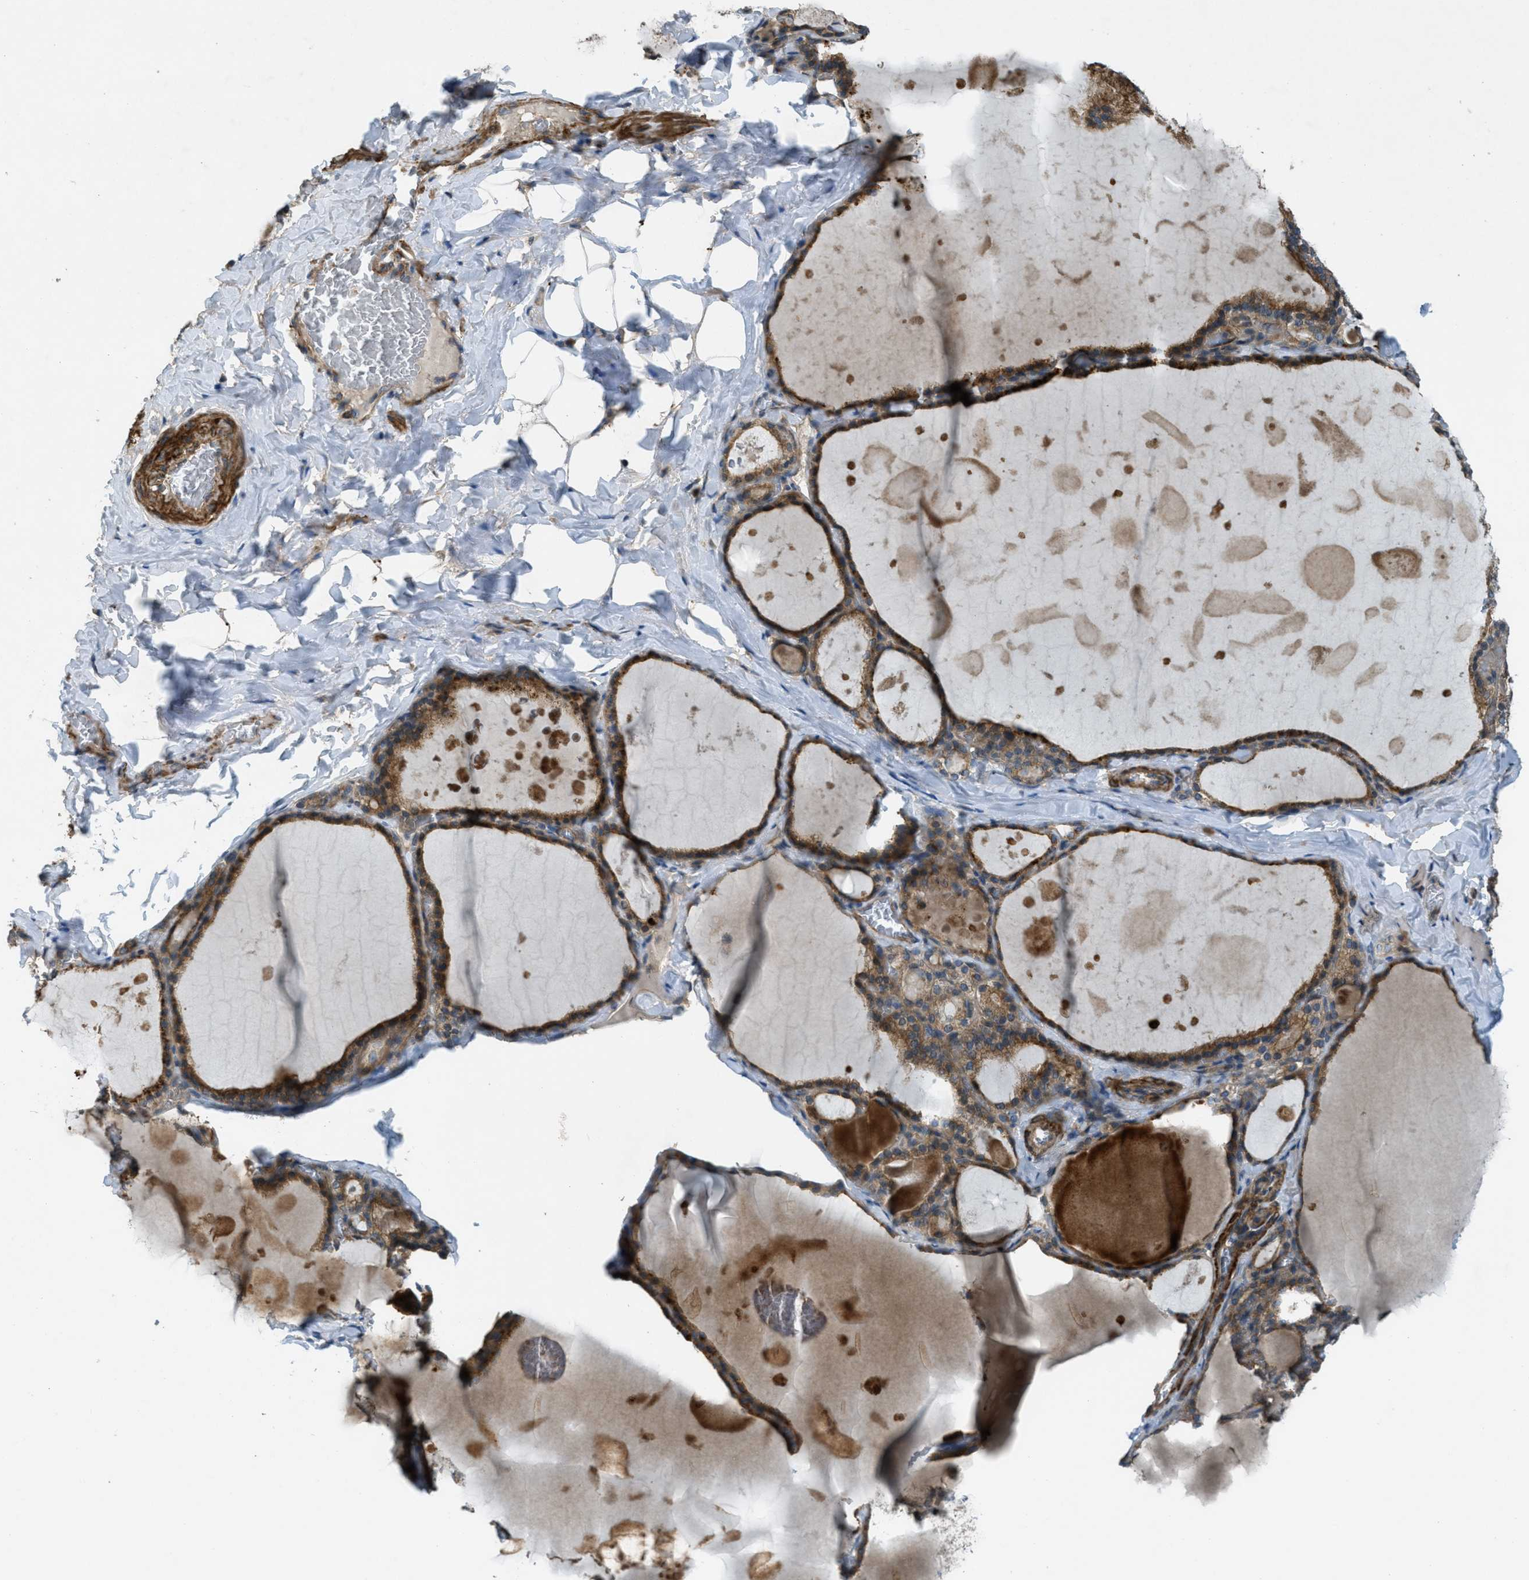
{"staining": {"intensity": "moderate", "quantity": ">75%", "location": "cytoplasmic/membranous"}, "tissue": "thyroid gland", "cell_type": "Glandular cells", "image_type": "normal", "snomed": [{"axis": "morphology", "description": "Normal tissue, NOS"}, {"axis": "topography", "description": "Thyroid gland"}], "caption": "A high-resolution image shows immunohistochemistry staining of unremarkable thyroid gland, which displays moderate cytoplasmic/membranous expression in about >75% of glandular cells. The protein is shown in brown color, while the nuclei are stained blue.", "gene": "VEZT", "patient": {"sex": "male", "age": 56}}